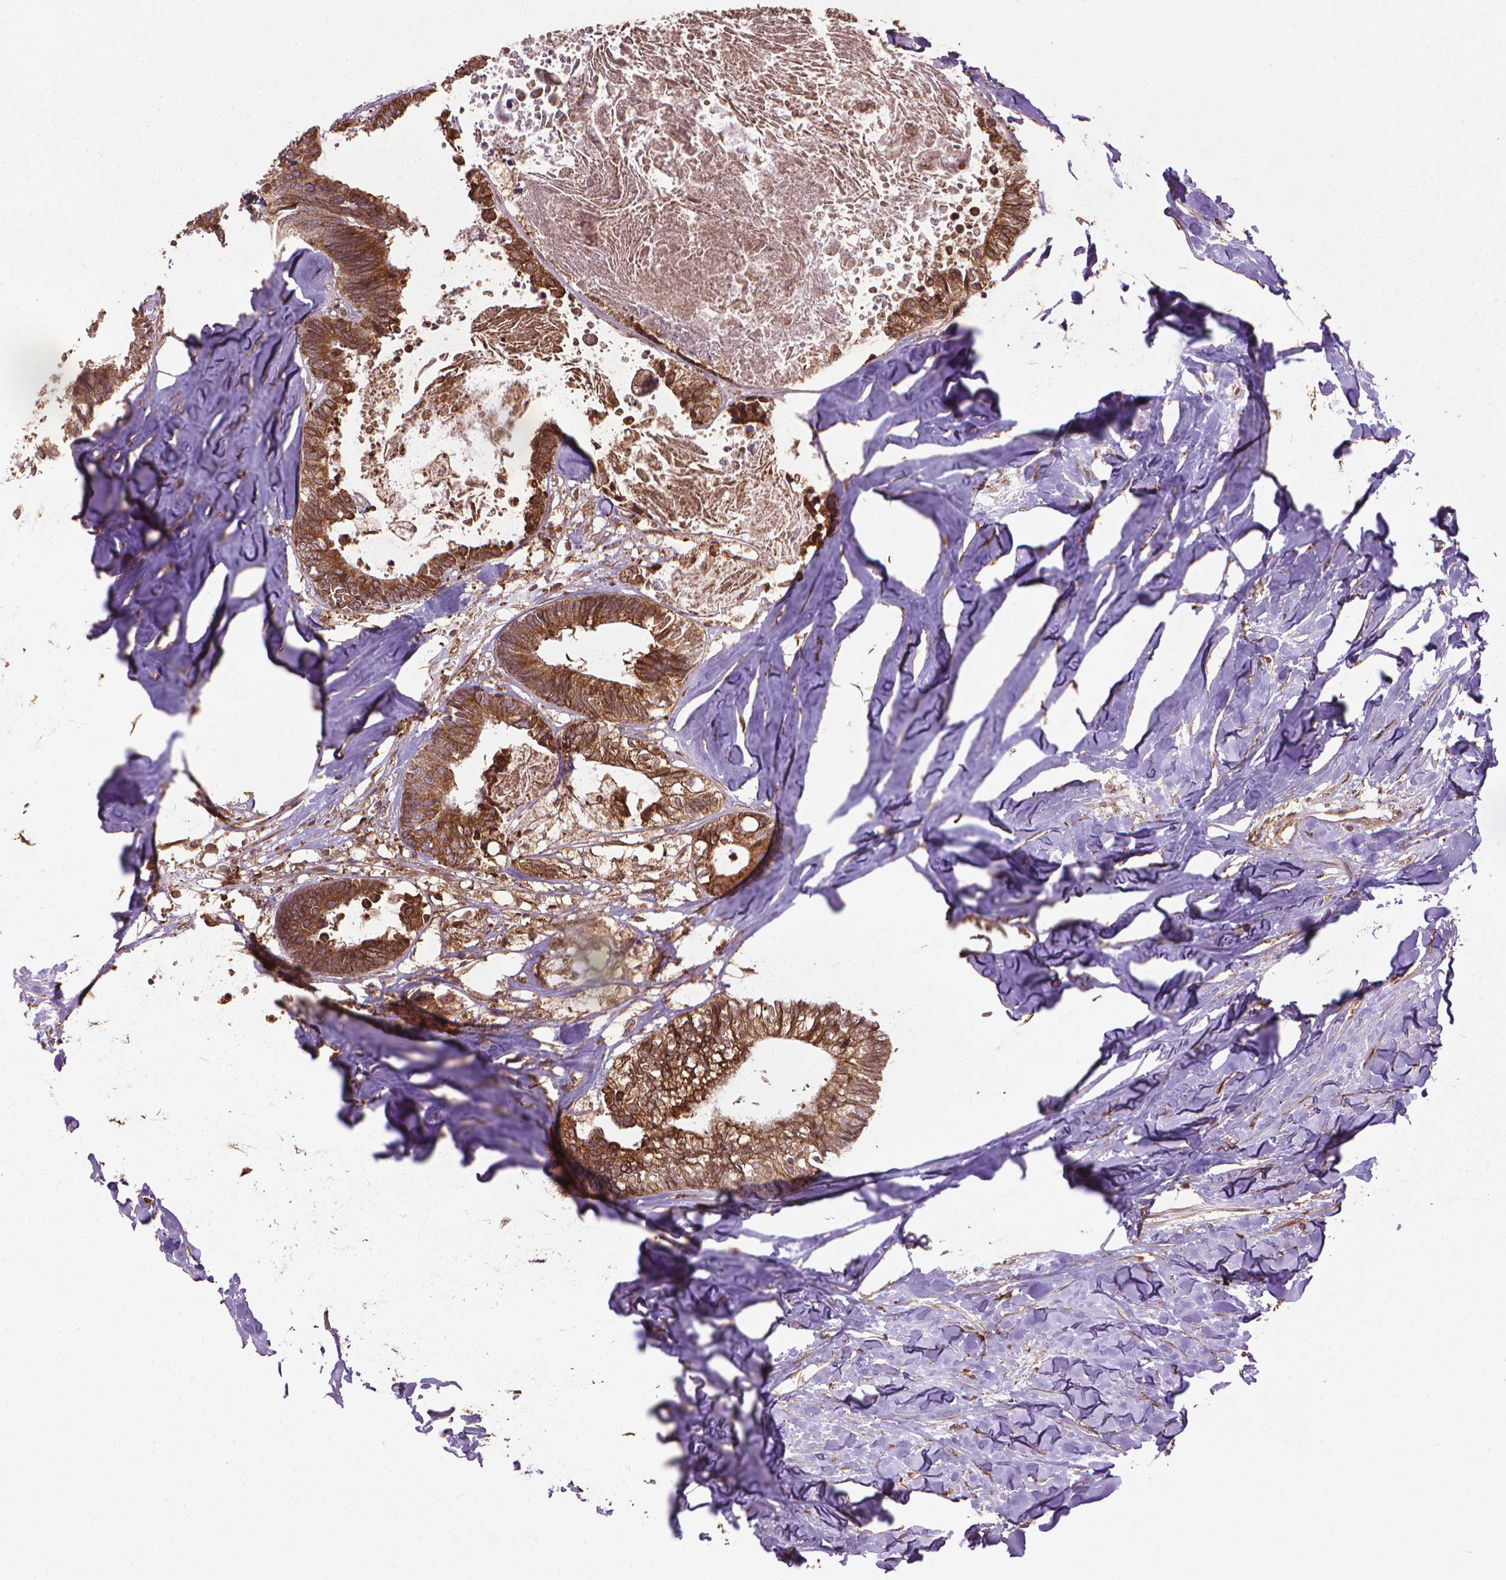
{"staining": {"intensity": "strong", "quantity": ">75%", "location": "cytoplasmic/membranous"}, "tissue": "colorectal cancer", "cell_type": "Tumor cells", "image_type": "cancer", "snomed": [{"axis": "morphology", "description": "Adenocarcinoma, NOS"}, {"axis": "topography", "description": "Colon"}, {"axis": "topography", "description": "Rectum"}], "caption": "Immunohistochemistry (IHC) image of neoplastic tissue: colorectal cancer stained using immunohistochemistry shows high levels of strong protein expression localized specifically in the cytoplasmic/membranous of tumor cells, appearing as a cytoplasmic/membranous brown color.", "gene": "GAS1", "patient": {"sex": "male", "age": 57}}